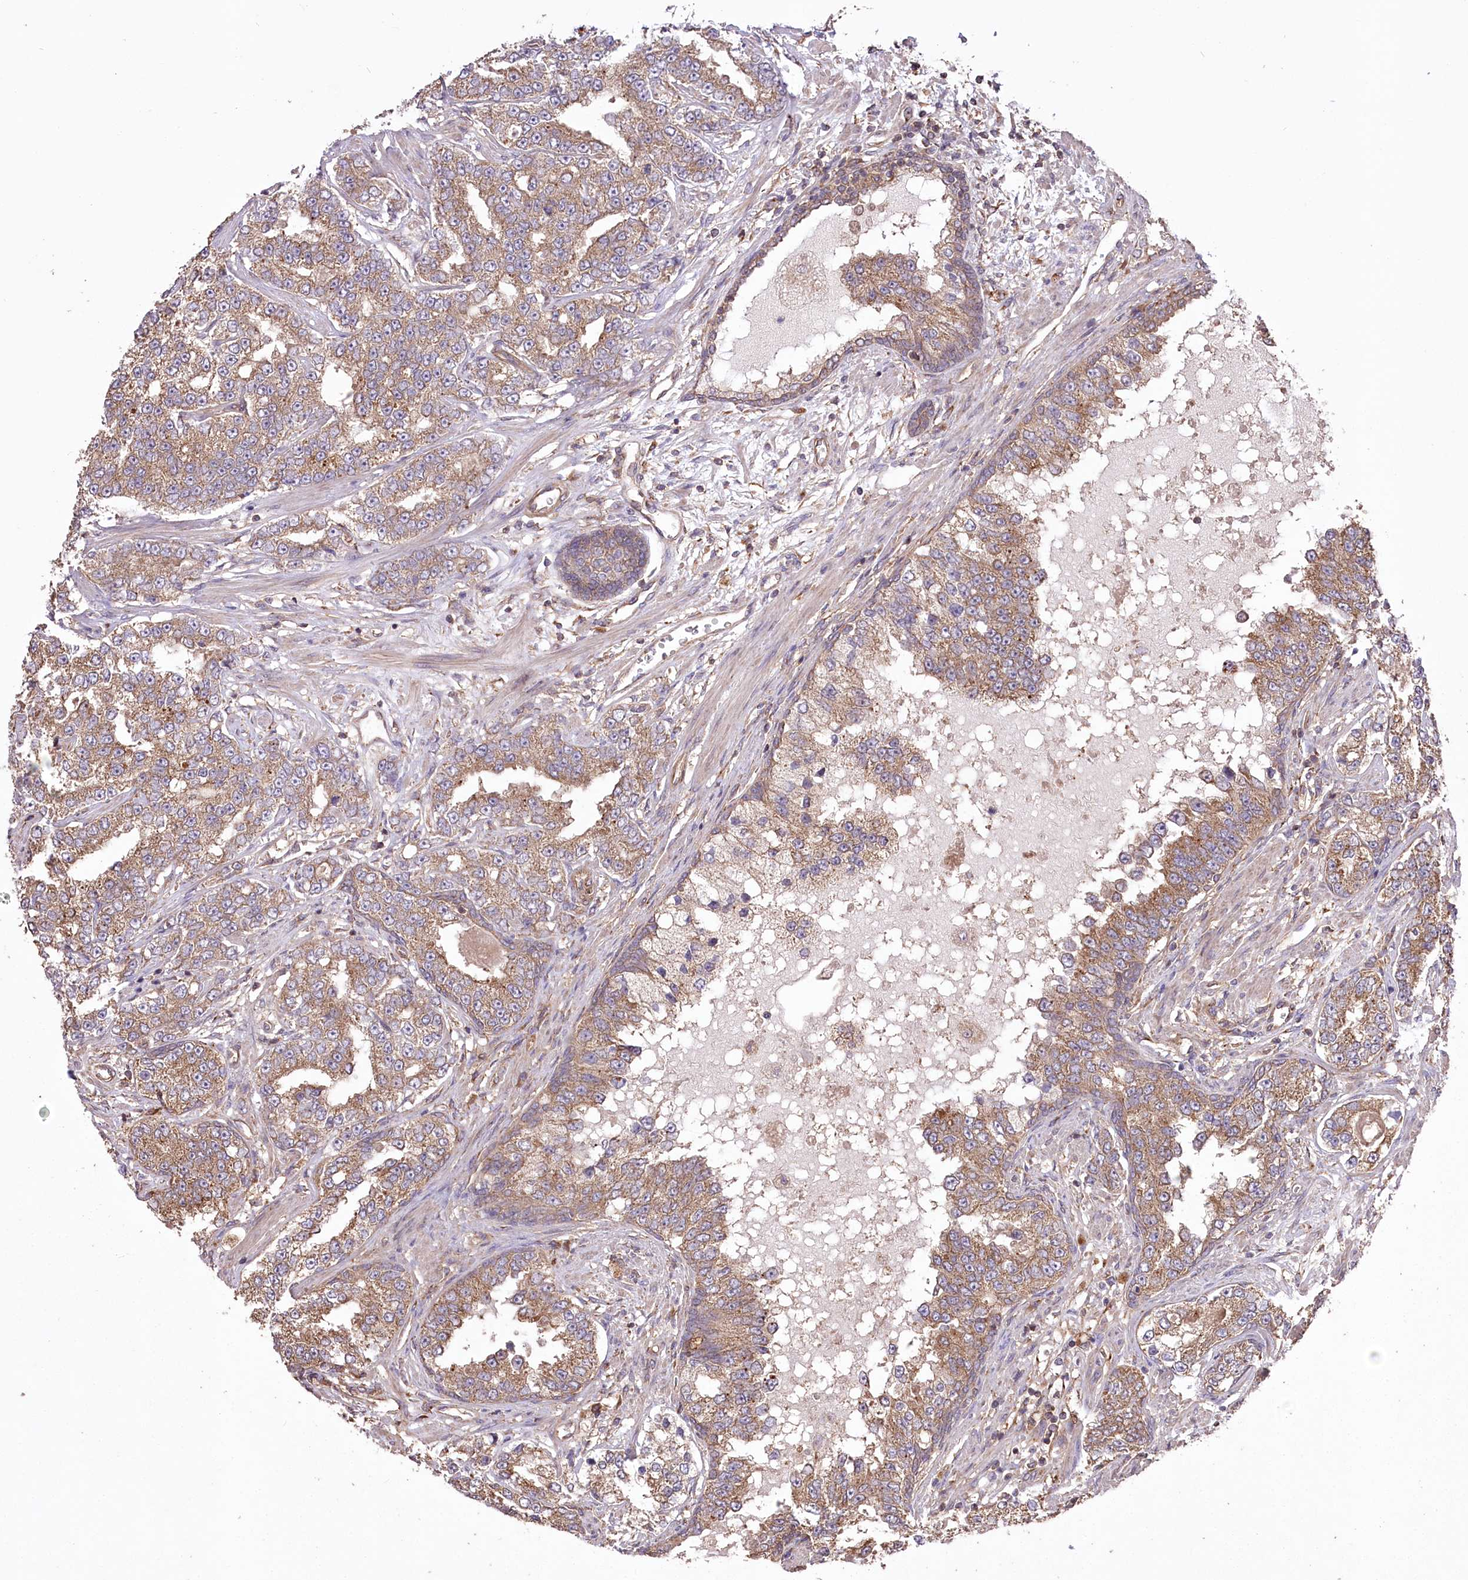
{"staining": {"intensity": "moderate", "quantity": ">75%", "location": "cytoplasmic/membranous"}, "tissue": "prostate cancer", "cell_type": "Tumor cells", "image_type": "cancer", "snomed": [{"axis": "morphology", "description": "Normal tissue, NOS"}, {"axis": "morphology", "description": "Adenocarcinoma, High grade"}, {"axis": "topography", "description": "Prostate"}], "caption": "IHC of human high-grade adenocarcinoma (prostate) shows medium levels of moderate cytoplasmic/membranous positivity in about >75% of tumor cells. (Brightfield microscopy of DAB IHC at high magnification).", "gene": "PRSS53", "patient": {"sex": "male", "age": 83}}